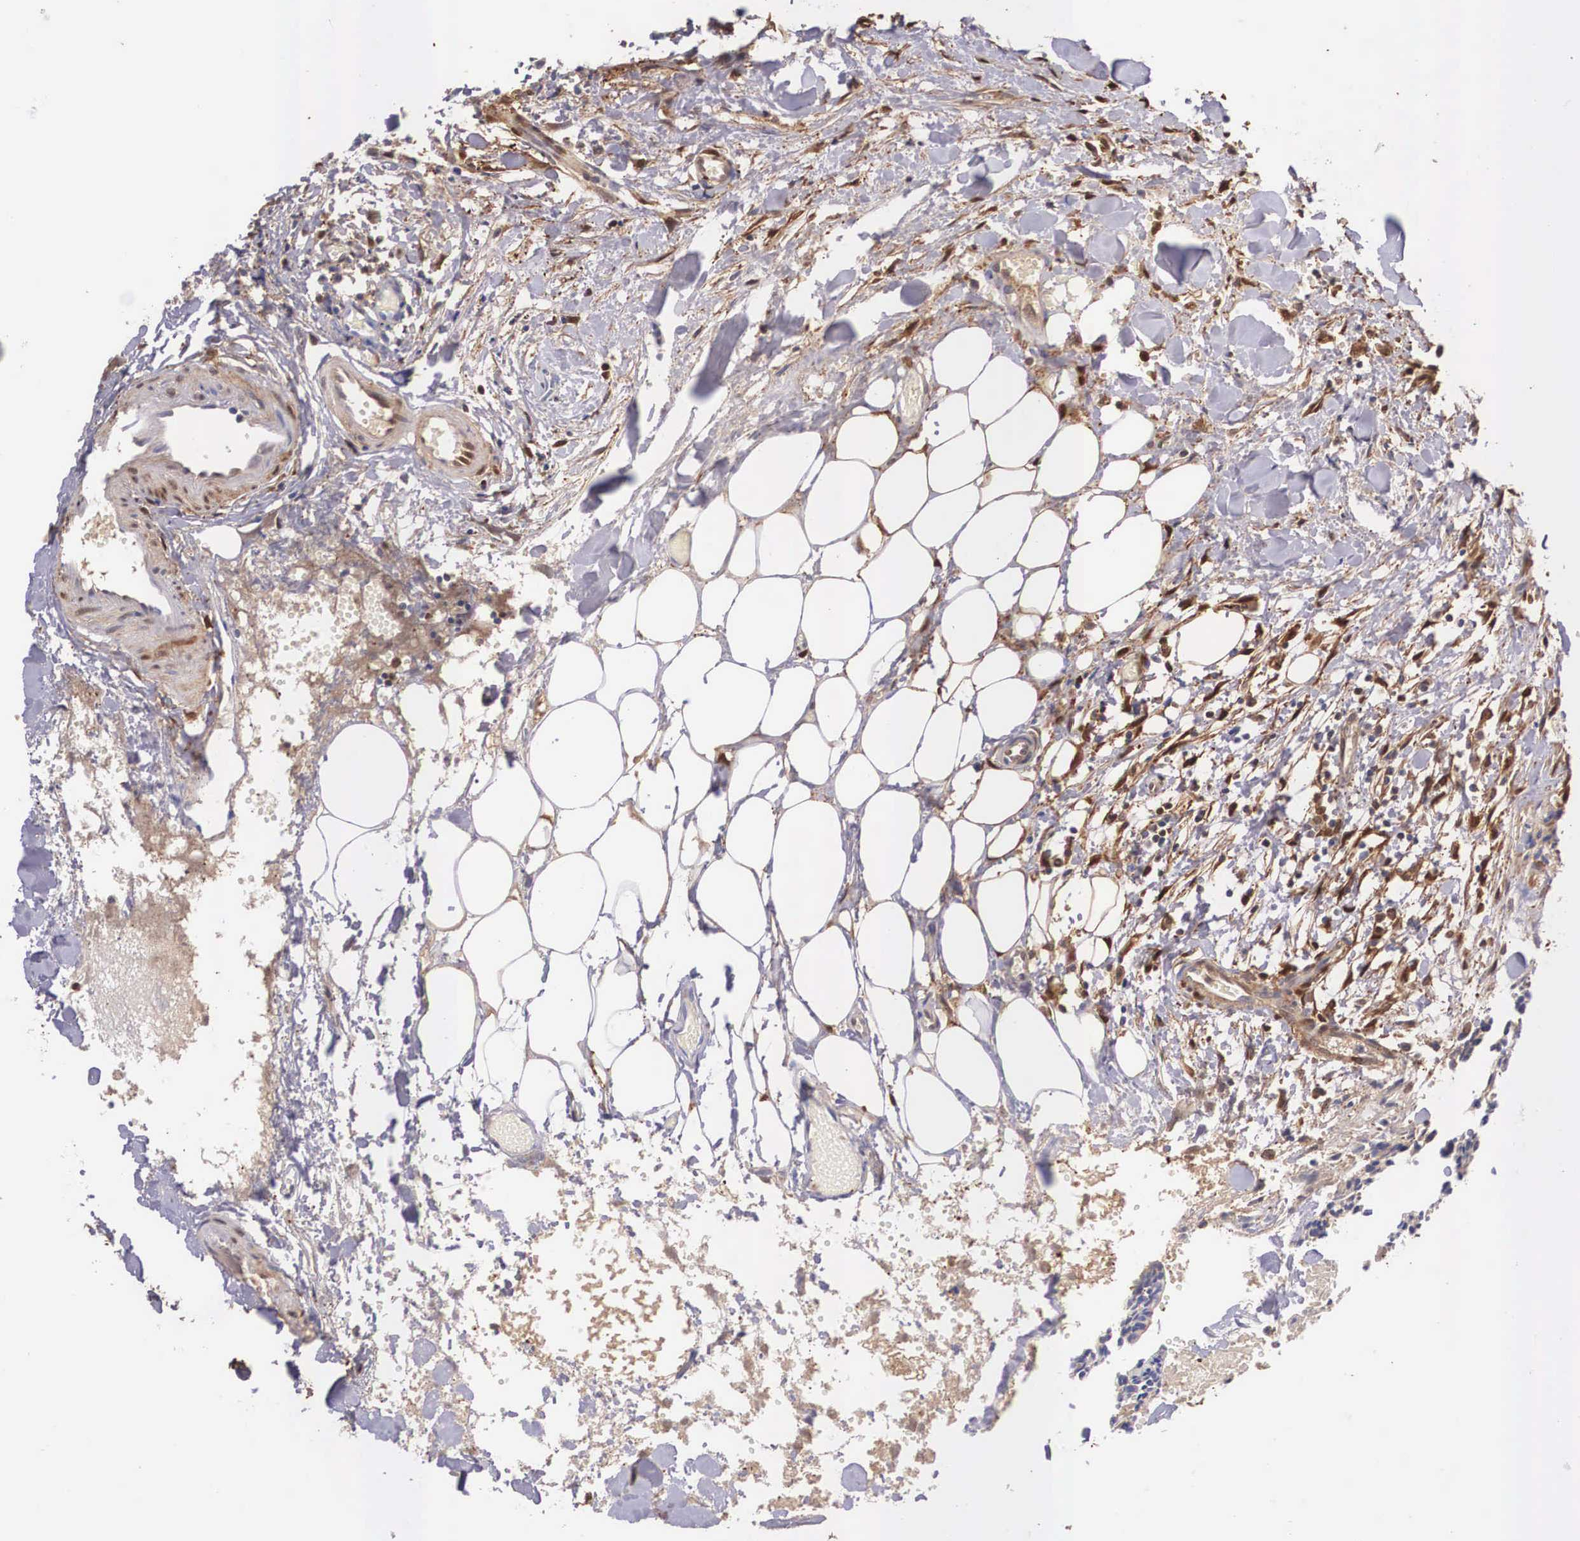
{"staining": {"intensity": "weak", "quantity": "<25%", "location": "cytoplasmic/membranous"}, "tissue": "head and neck cancer", "cell_type": "Tumor cells", "image_type": "cancer", "snomed": [{"axis": "morphology", "description": "Squamous cell carcinoma, NOS"}, {"axis": "topography", "description": "Salivary gland"}, {"axis": "topography", "description": "Head-Neck"}], "caption": "Head and neck squamous cell carcinoma was stained to show a protein in brown. There is no significant expression in tumor cells.", "gene": "LGALS1", "patient": {"sex": "male", "age": 70}}